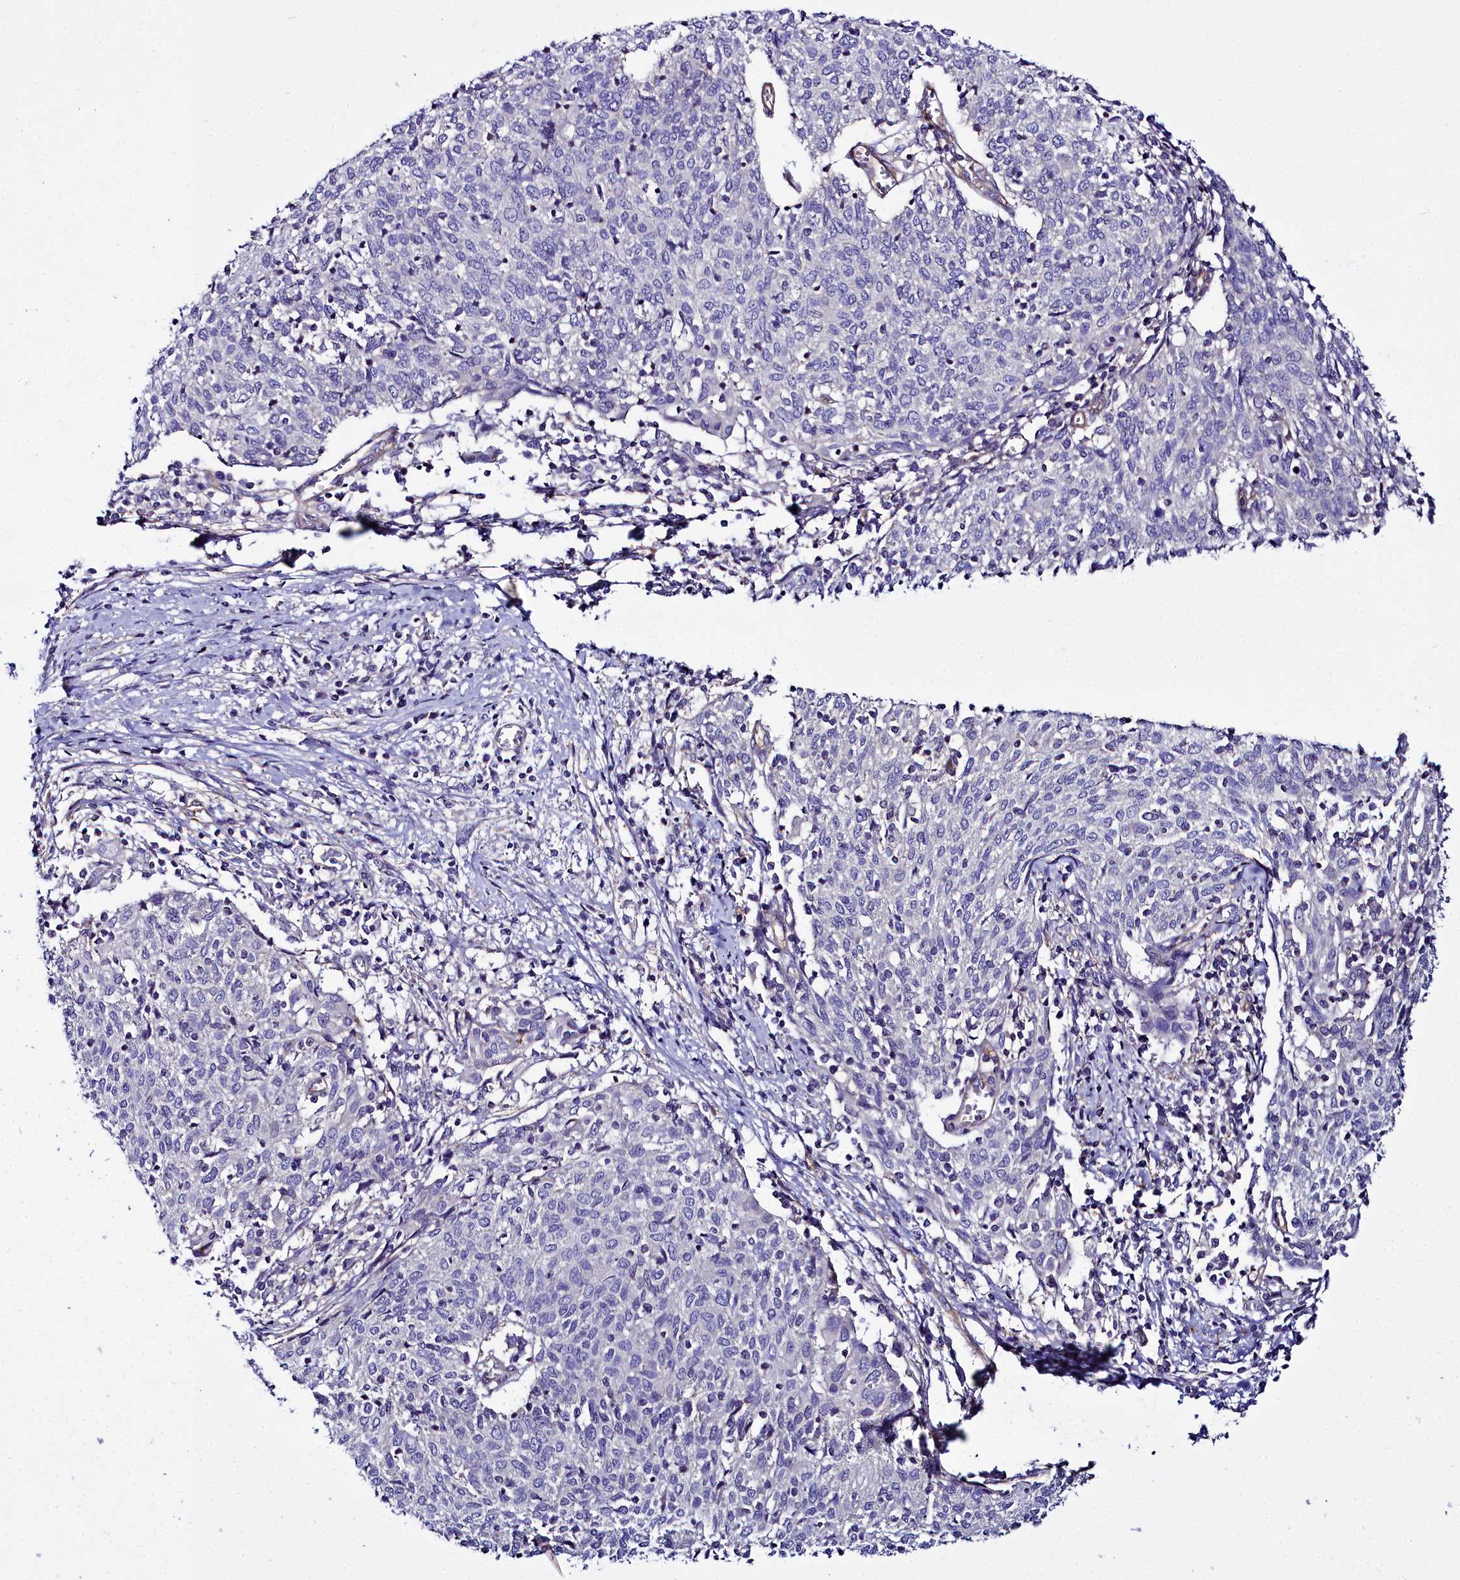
{"staining": {"intensity": "negative", "quantity": "none", "location": "none"}, "tissue": "cervical cancer", "cell_type": "Tumor cells", "image_type": "cancer", "snomed": [{"axis": "morphology", "description": "Squamous cell carcinoma, NOS"}, {"axis": "topography", "description": "Cervix"}], "caption": "Human cervical squamous cell carcinoma stained for a protein using immunohistochemistry exhibits no expression in tumor cells.", "gene": "FADS3", "patient": {"sex": "female", "age": 52}}